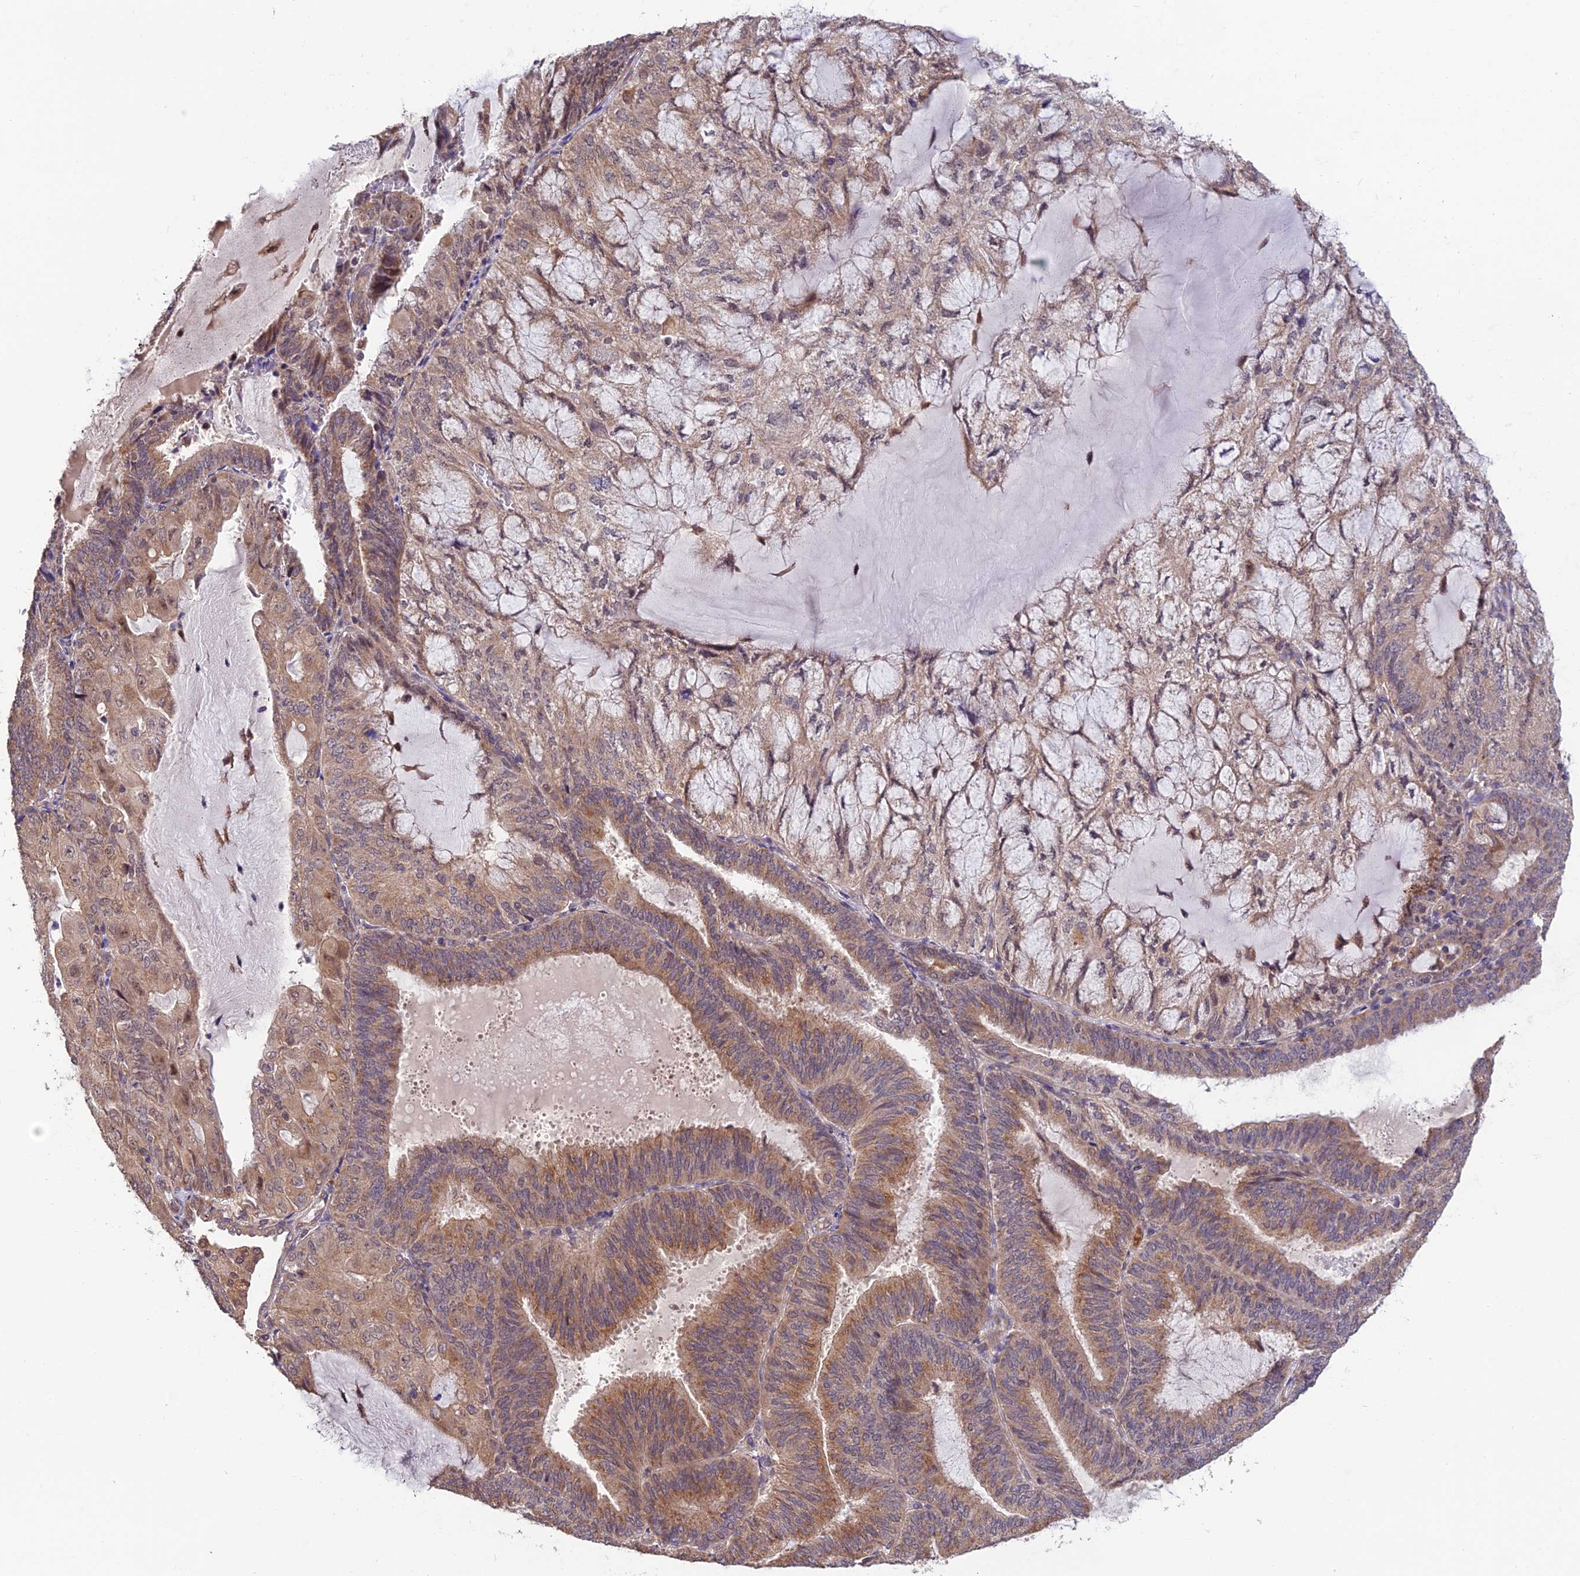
{"staining": {"intensity": "moderate", "quantity": "25%-75%", "location": "cytoplasmic/membranous"}, "tissue": "endometrial cancer", "cell_type": "Tumor cells", "image_type": "cancer", "snomed": [{"axis": "morphology", "description": "Adenocarcinoma, NOS"}, {"axis": "topography", "description": "Endometrium"}], "caption": "Immunohistochemical staining of human adenocarcinoma (endometrial) exhibits medium levels of moderate cytoplasmic/membranous protein expression in approximately 25%-75% of tumor cells.", "gene": "MNS1", "patient": {"sex": "female", "age": 81}}